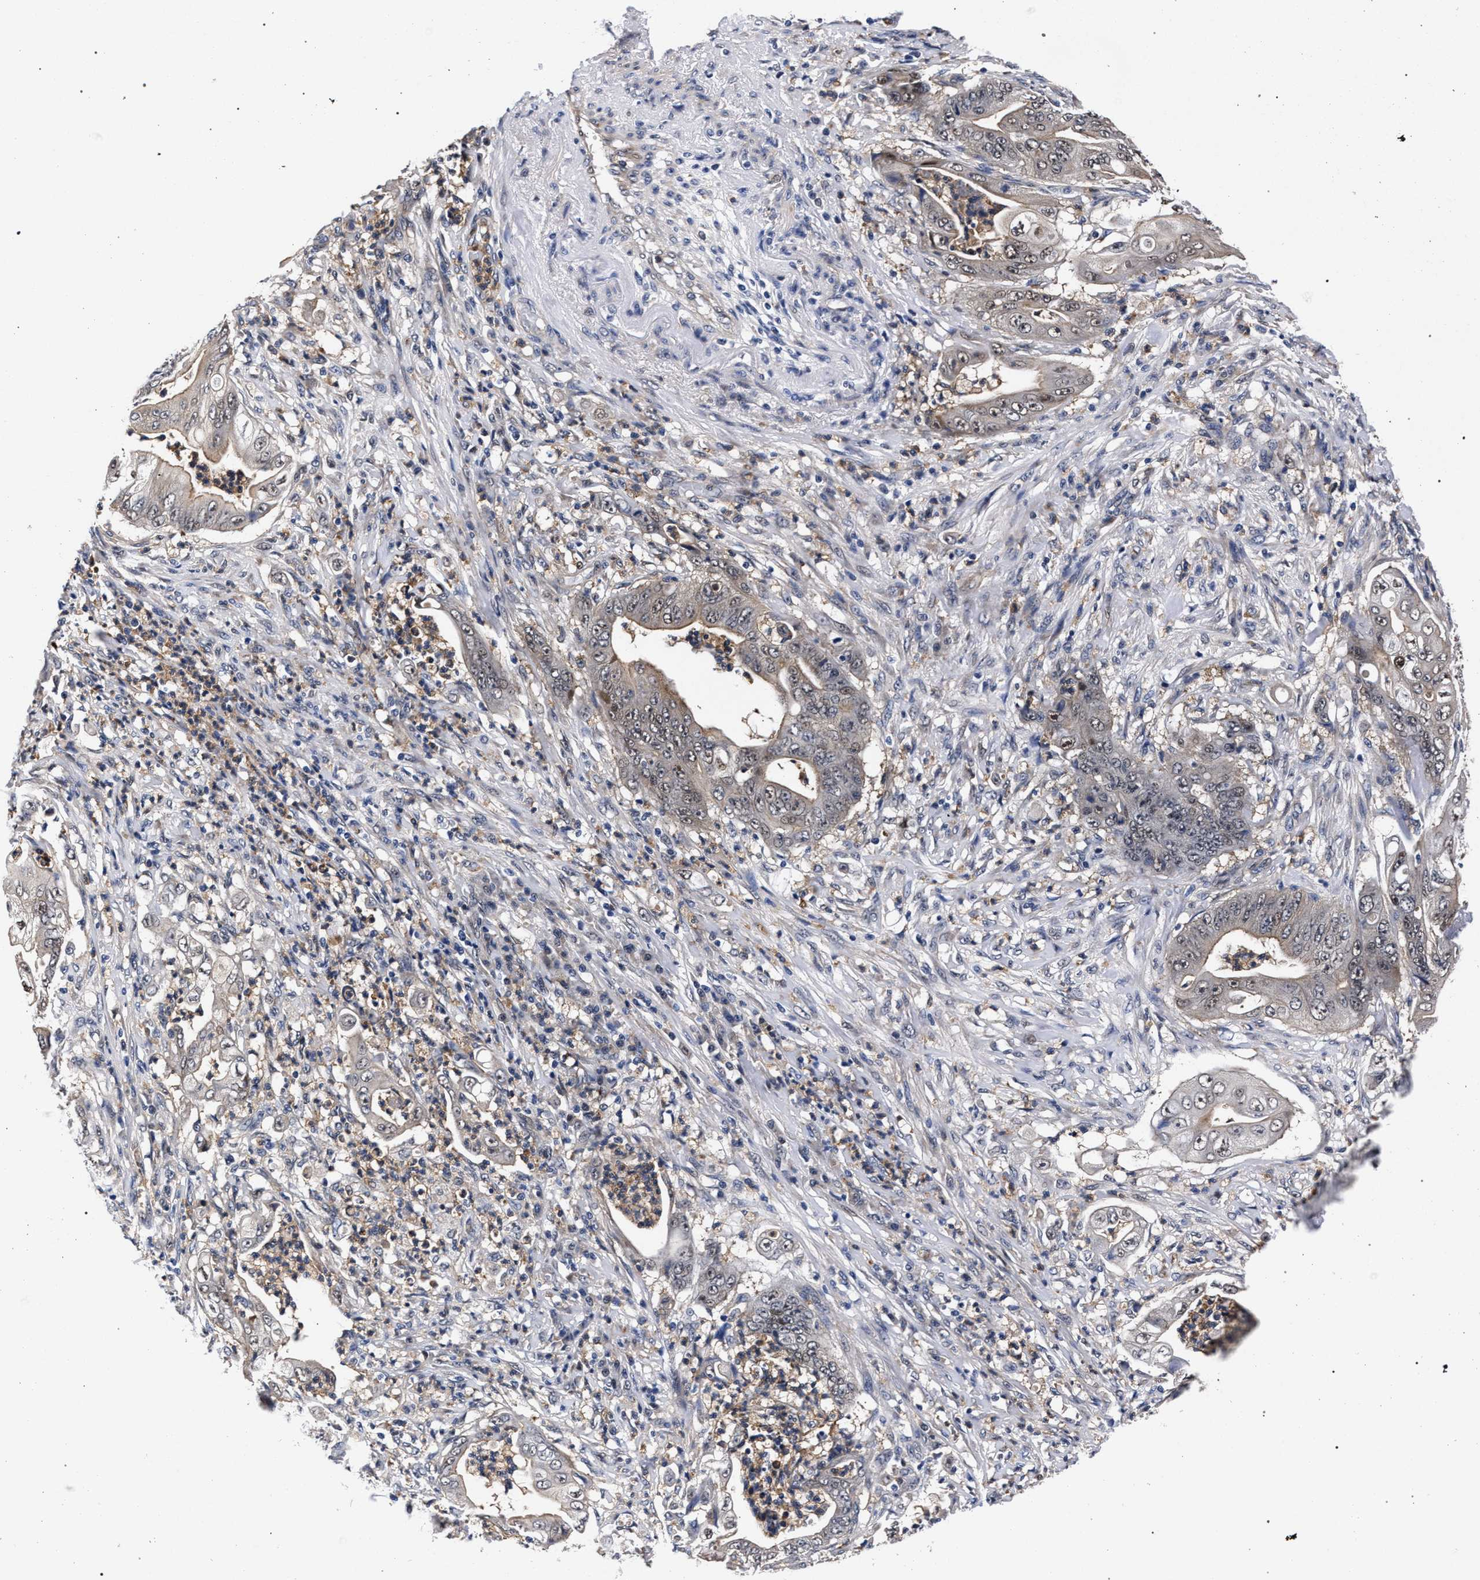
{"staining": {"intensity": "weak", "quantity": "25%-75%", "location": "nuclear"}, "tissue": "stomach cancer", "cell_type": "Tumor cells", "image_type": "cancer", "snomed": [{"axis": "morphology", "description": "Adenocarcinoma, NOS"}, {"axis": "topography", "description": "Stomach"}], "caption": "The histopathology image shows a brown stain indicating the presence of a protein in the nuclear of tumor cells in stomach adenocarcinoma.", "gene": "ZNF462", "patient": {"sex": "female", "age": 73}}